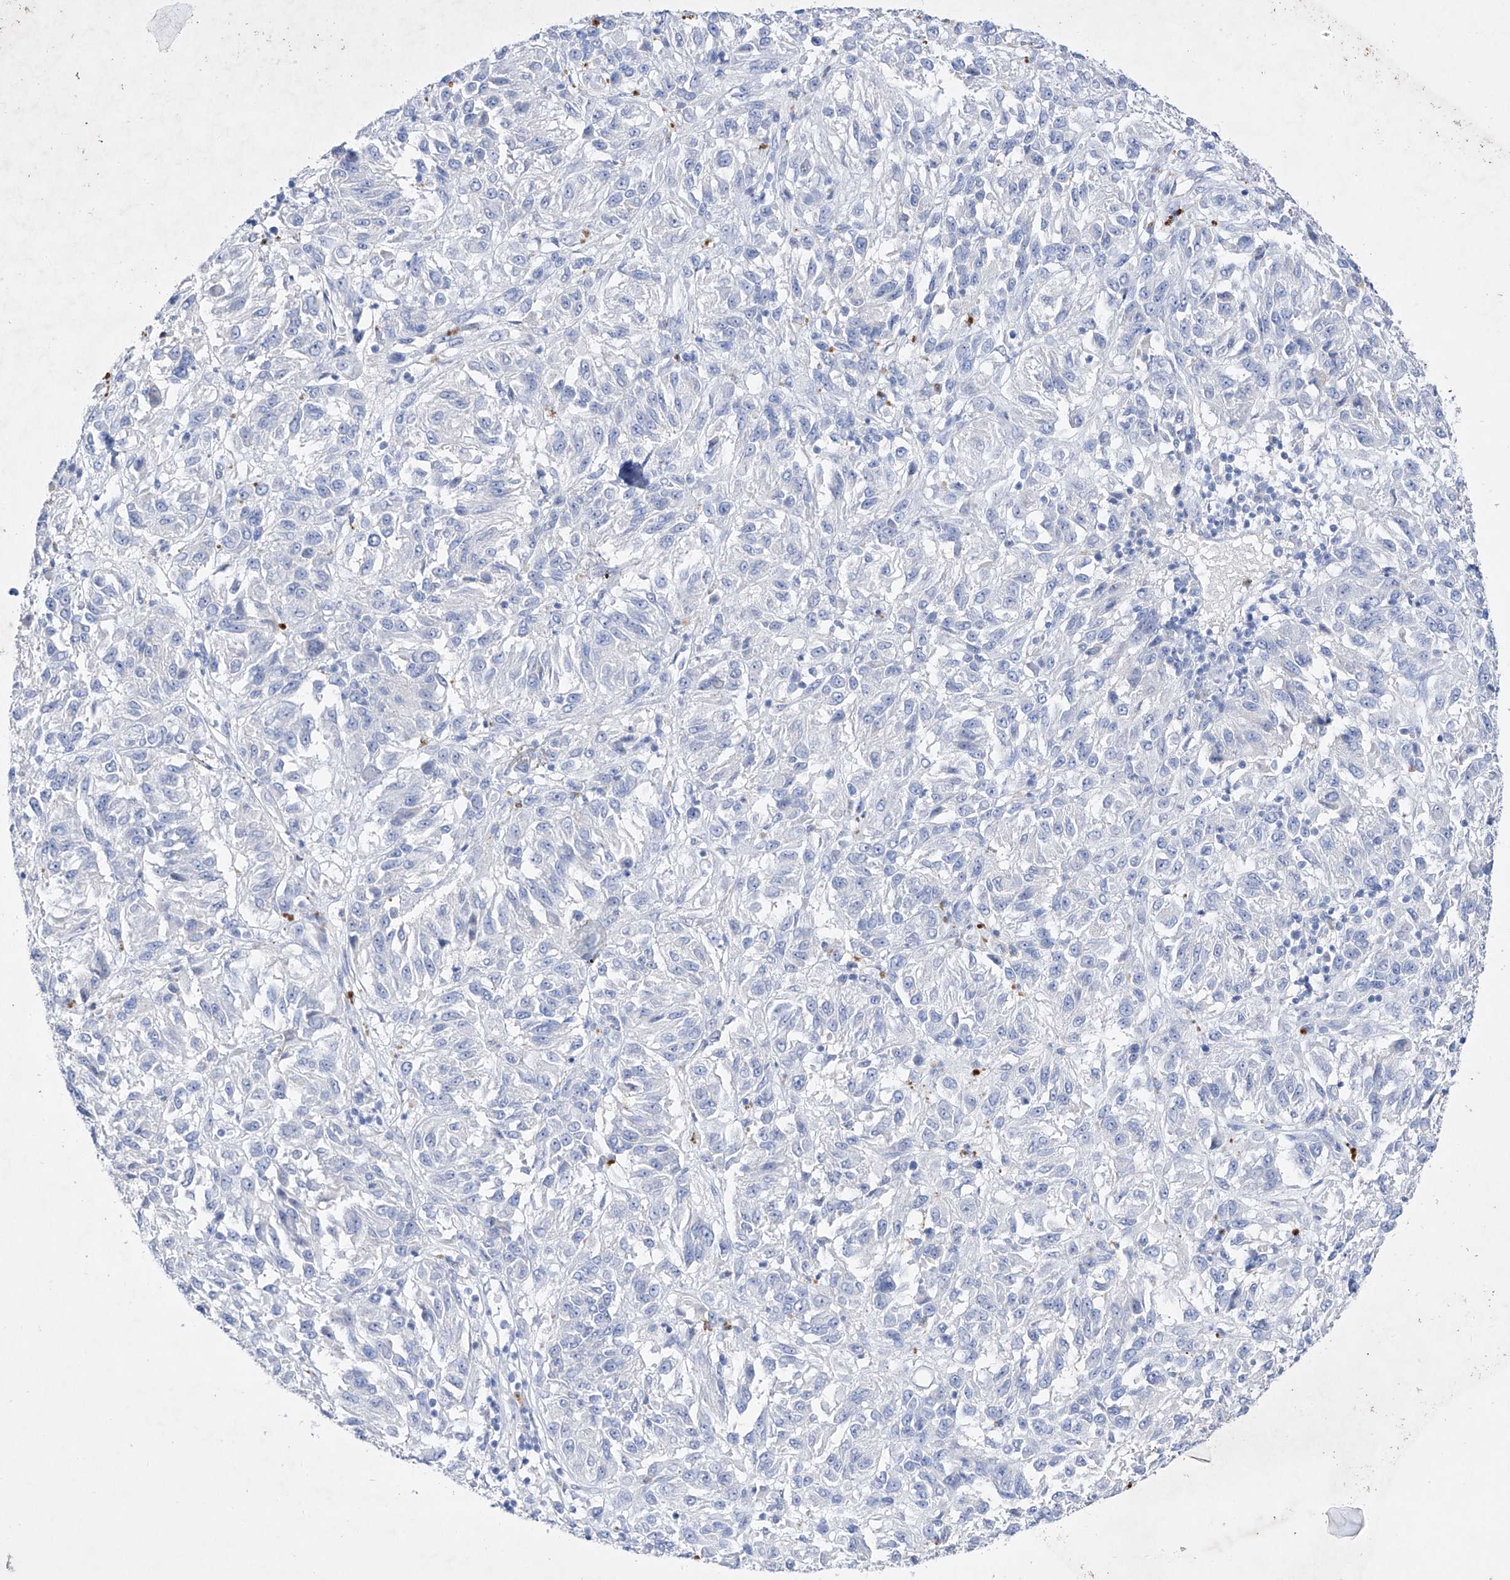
{"staining": {"intensity": "negative", "quantity": "none", "location": "none"}, "tissue": "melanoma", "cell_type": "Tumor cells", "image_type": "cancer", "snomed": [{"axis": "morphology", "description": "Malignant melanoma, Metastatic site"}, {"axis": "topography", "description": "Lung"}], "caption": "IHC image of neoplastic tissue: human malignant melanoma (metastatic site) stained with DAB (3,3'-diaminobenzidine) displays no significant protein expression in tumor cells. (Immunohistochemistry, brightfield microscopy, high magnification).", "gene": "TM7SF2", "patient": {"sex": "male", "age": 64}}